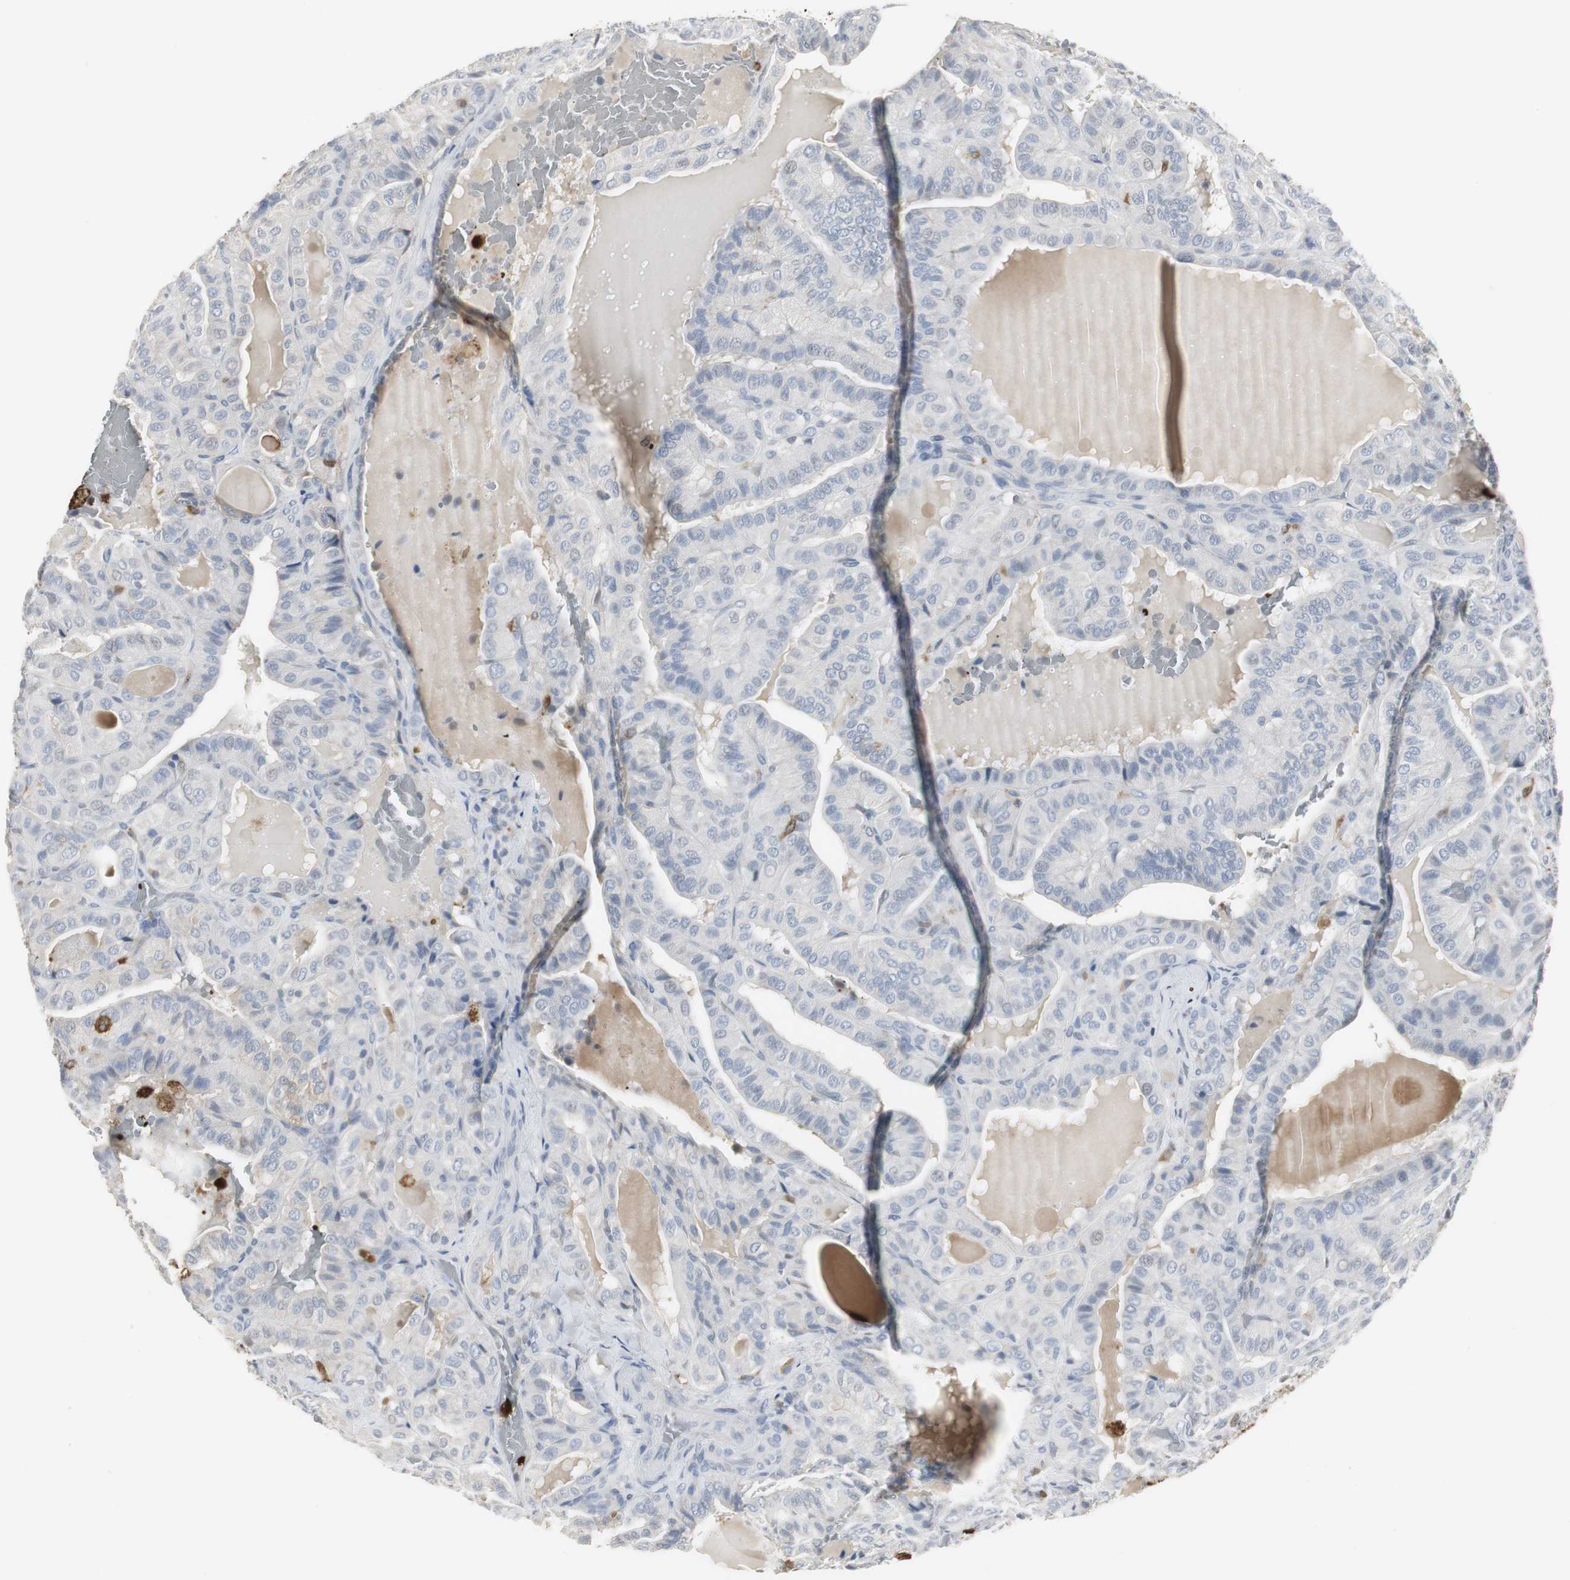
{"staining": {"intensity": "negative", "quantity": "none", "location": "none"}, "tissue": "thyroid cancer", "cell_type": "Tumor cells", "image_type": "cancer", "snomed": [{"axis": "morphology", "description": "Papillary adenocarcinoma, NOS"}, {"axis": "topography", "description": "Thyroid gland"}], "caption": "IHC of thyroid cancer displays no positivity in tumor cells.", "gene": "PI15", "patient": {"sex": "male", "age": 77}}